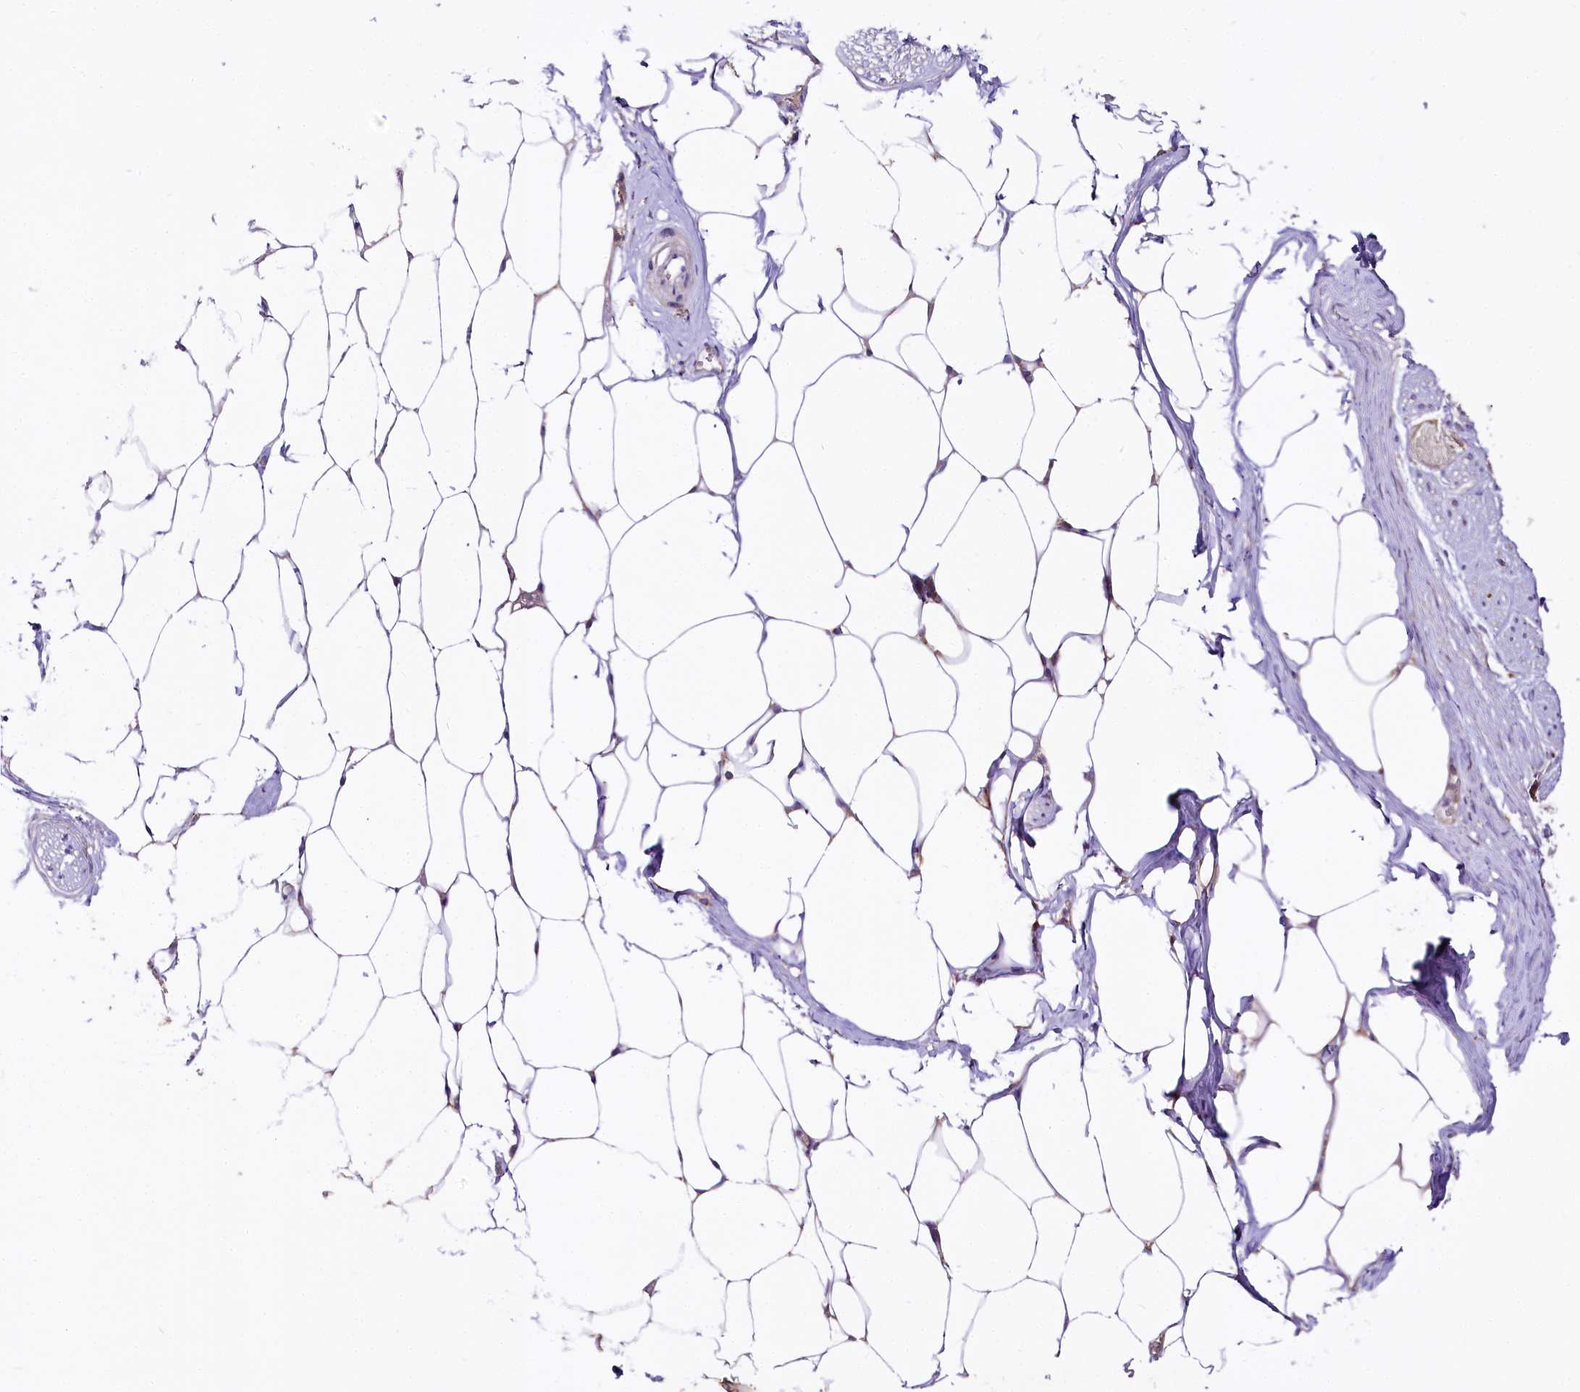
{"staining": {"intensity": "negative", "quantity": "none", "location": "none"}, "tissue": "adipose tissue", "cell_type": "Adipocytes", "image_type": "normal", "snomed": [{"axis": "morphology", "description": "Normal tissue, NOS"}, {"axis": "morphology", "description": "Adenocarcinoma, Low grade"}, {"axis": "topography", "description": "Prostate"}, {"axis": "topography", "description": "Peripheral nerve tissue"}], "caption": "Micrograph shows no significant protein staining in adipocytes of normal adipose tissue.", "gene": "ZNF226", "patient": {"sex": "male", "age": 63}}